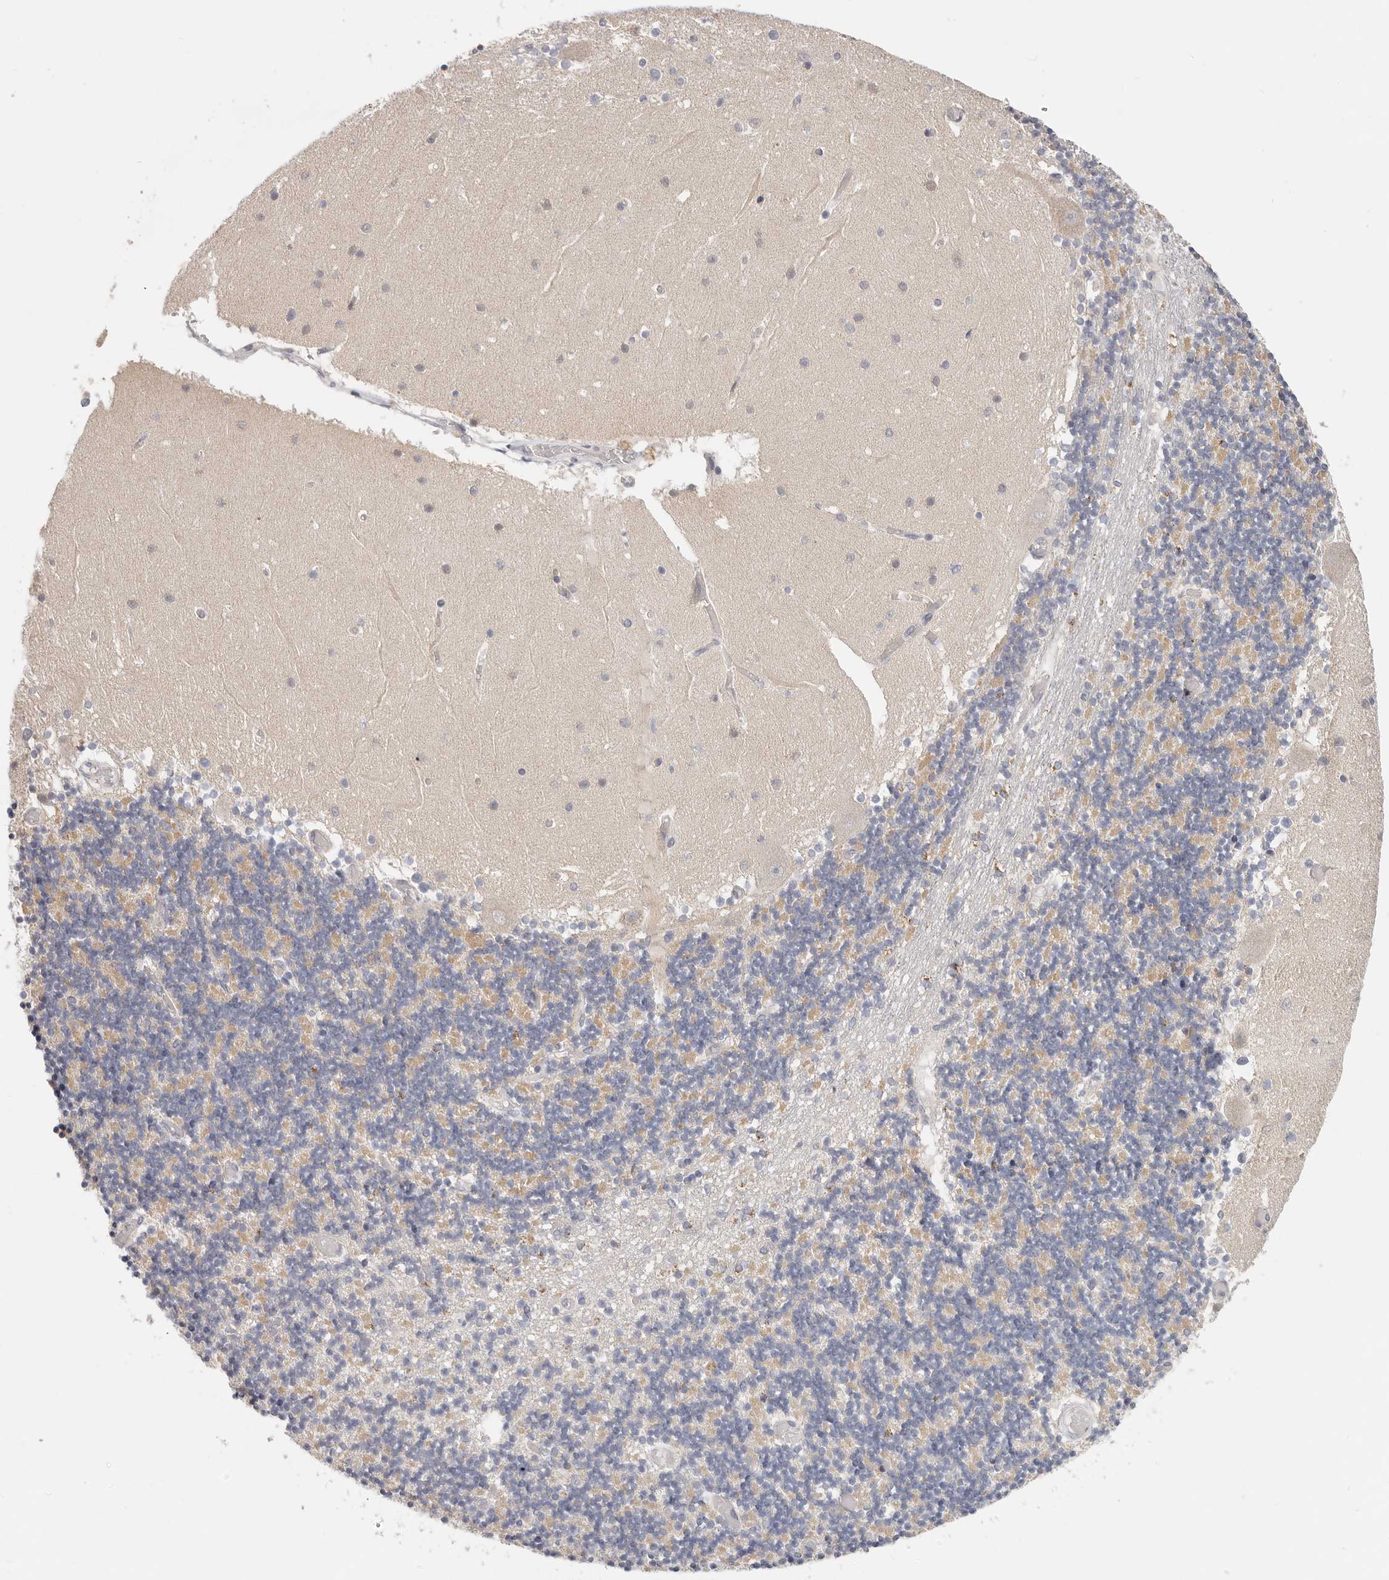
{"staining": {"intensity": "negative", "quantity": "none", "location": "none"}, "tissue": "cerebellum", "cell_type": "Cells in granular layer", "image_type": "normal", "snomed": [{"axis": "morphology", "description": "Normal tissue, NOS"}, {"axis": "topography", "description": "Cerebellum"}], "caption": "DAB immunohistochemical staining of benign cerebellum exhibits no significant expression in cells in granular layer. The staining was performed using DAB to visualize the protein expression in brown, while the nuclei were stained in blue with hematoxylin (Magnification: 20x).", "gene": "AFDN", "patient": {"sex": "female", "age": 28}}